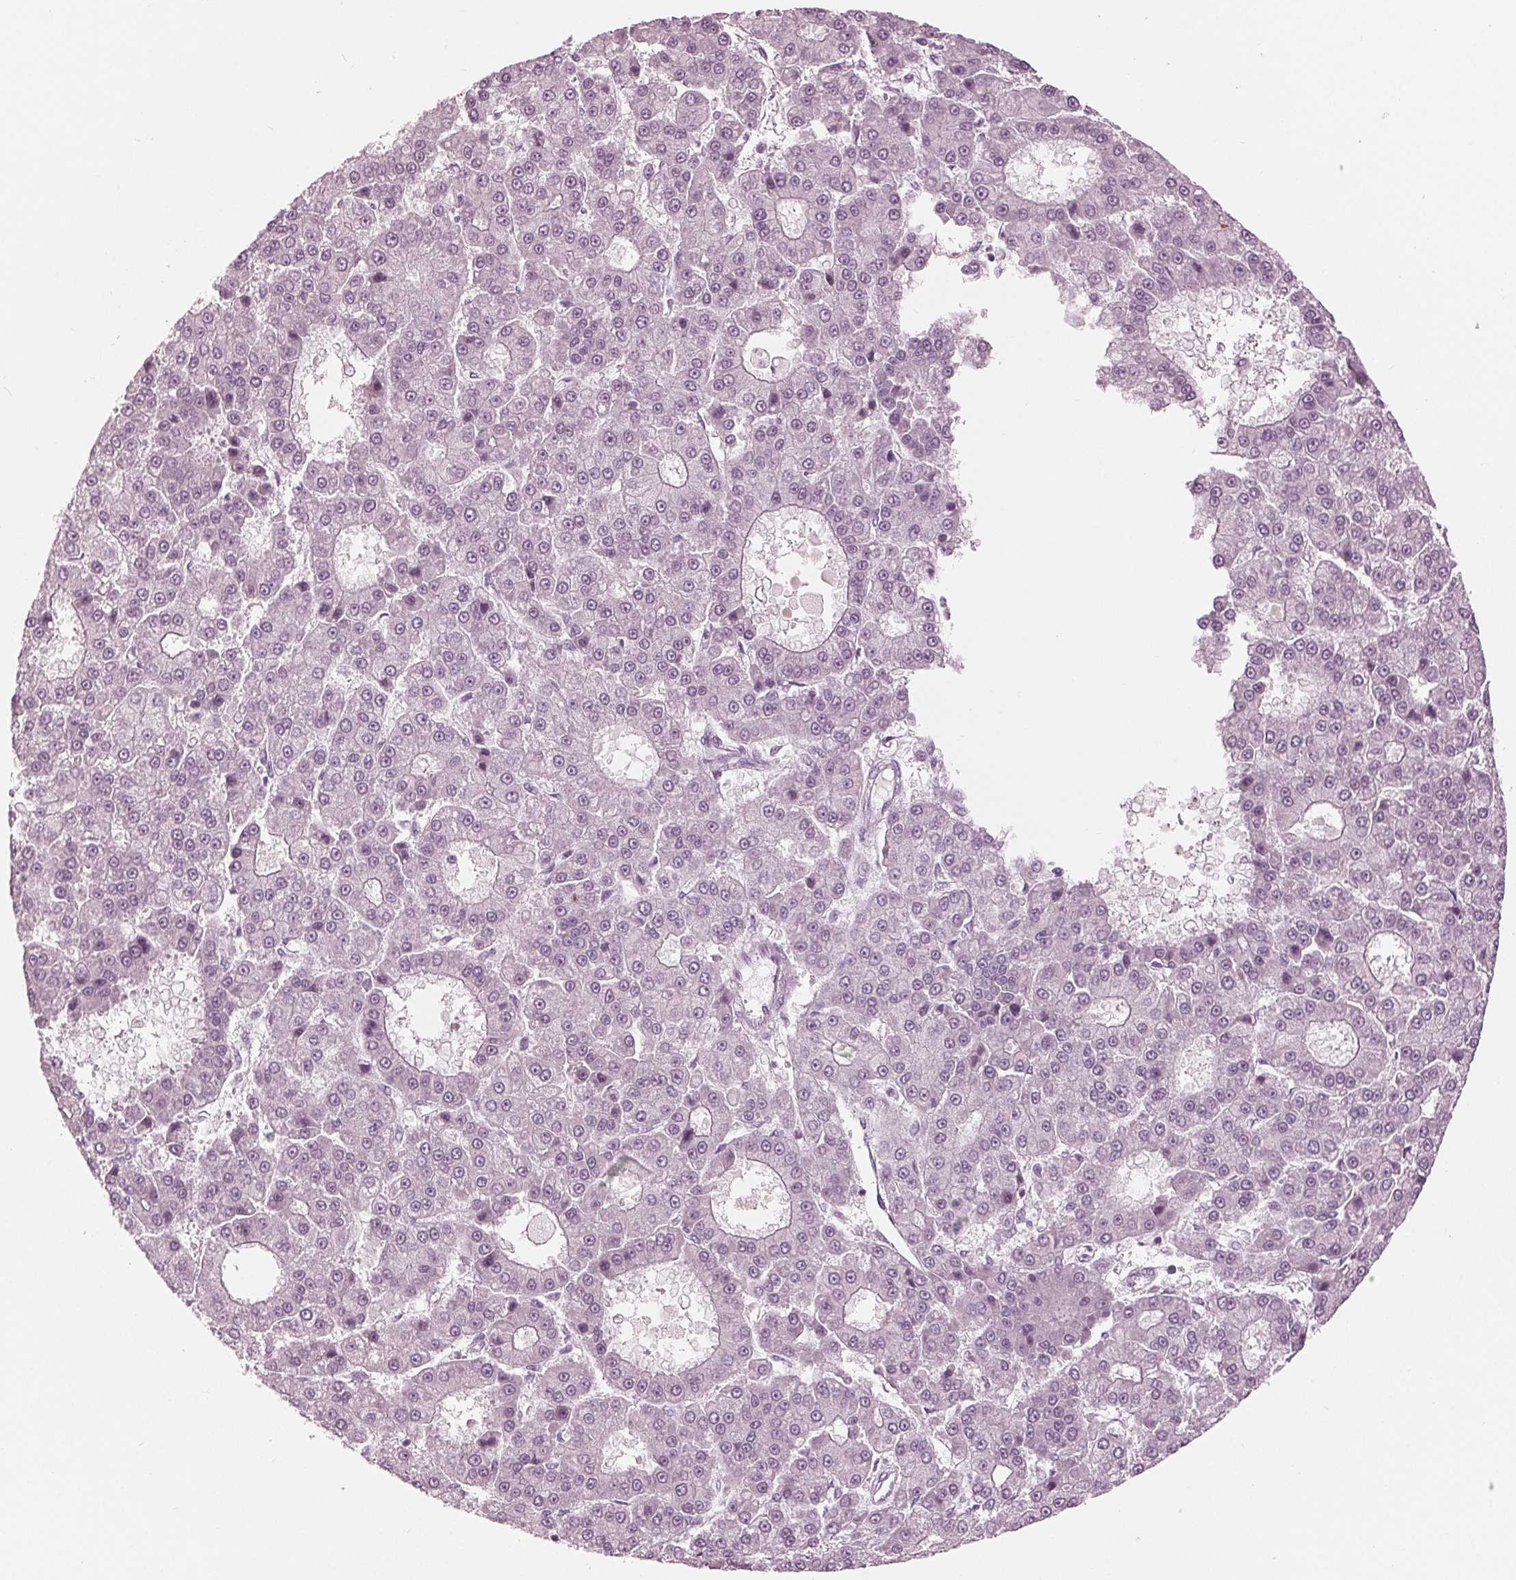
{"staining": {"intensity": "negative", "quantity": "none", "location": "none"}, "tissue": "liver cancer", "cell_type": "Tumor cells", "image_type": "cancer", "snomed": [{"axis": "morphology", "description": "Carcinoma, Hepatocellular, NOS"}, {"axis": "topography", "description": "Liver"}], "caption": "IHC of liver cancer exhibits no expression in tumor cells.", "gene": "CLN6", "patient": {"sex": "male", "age": 70}}